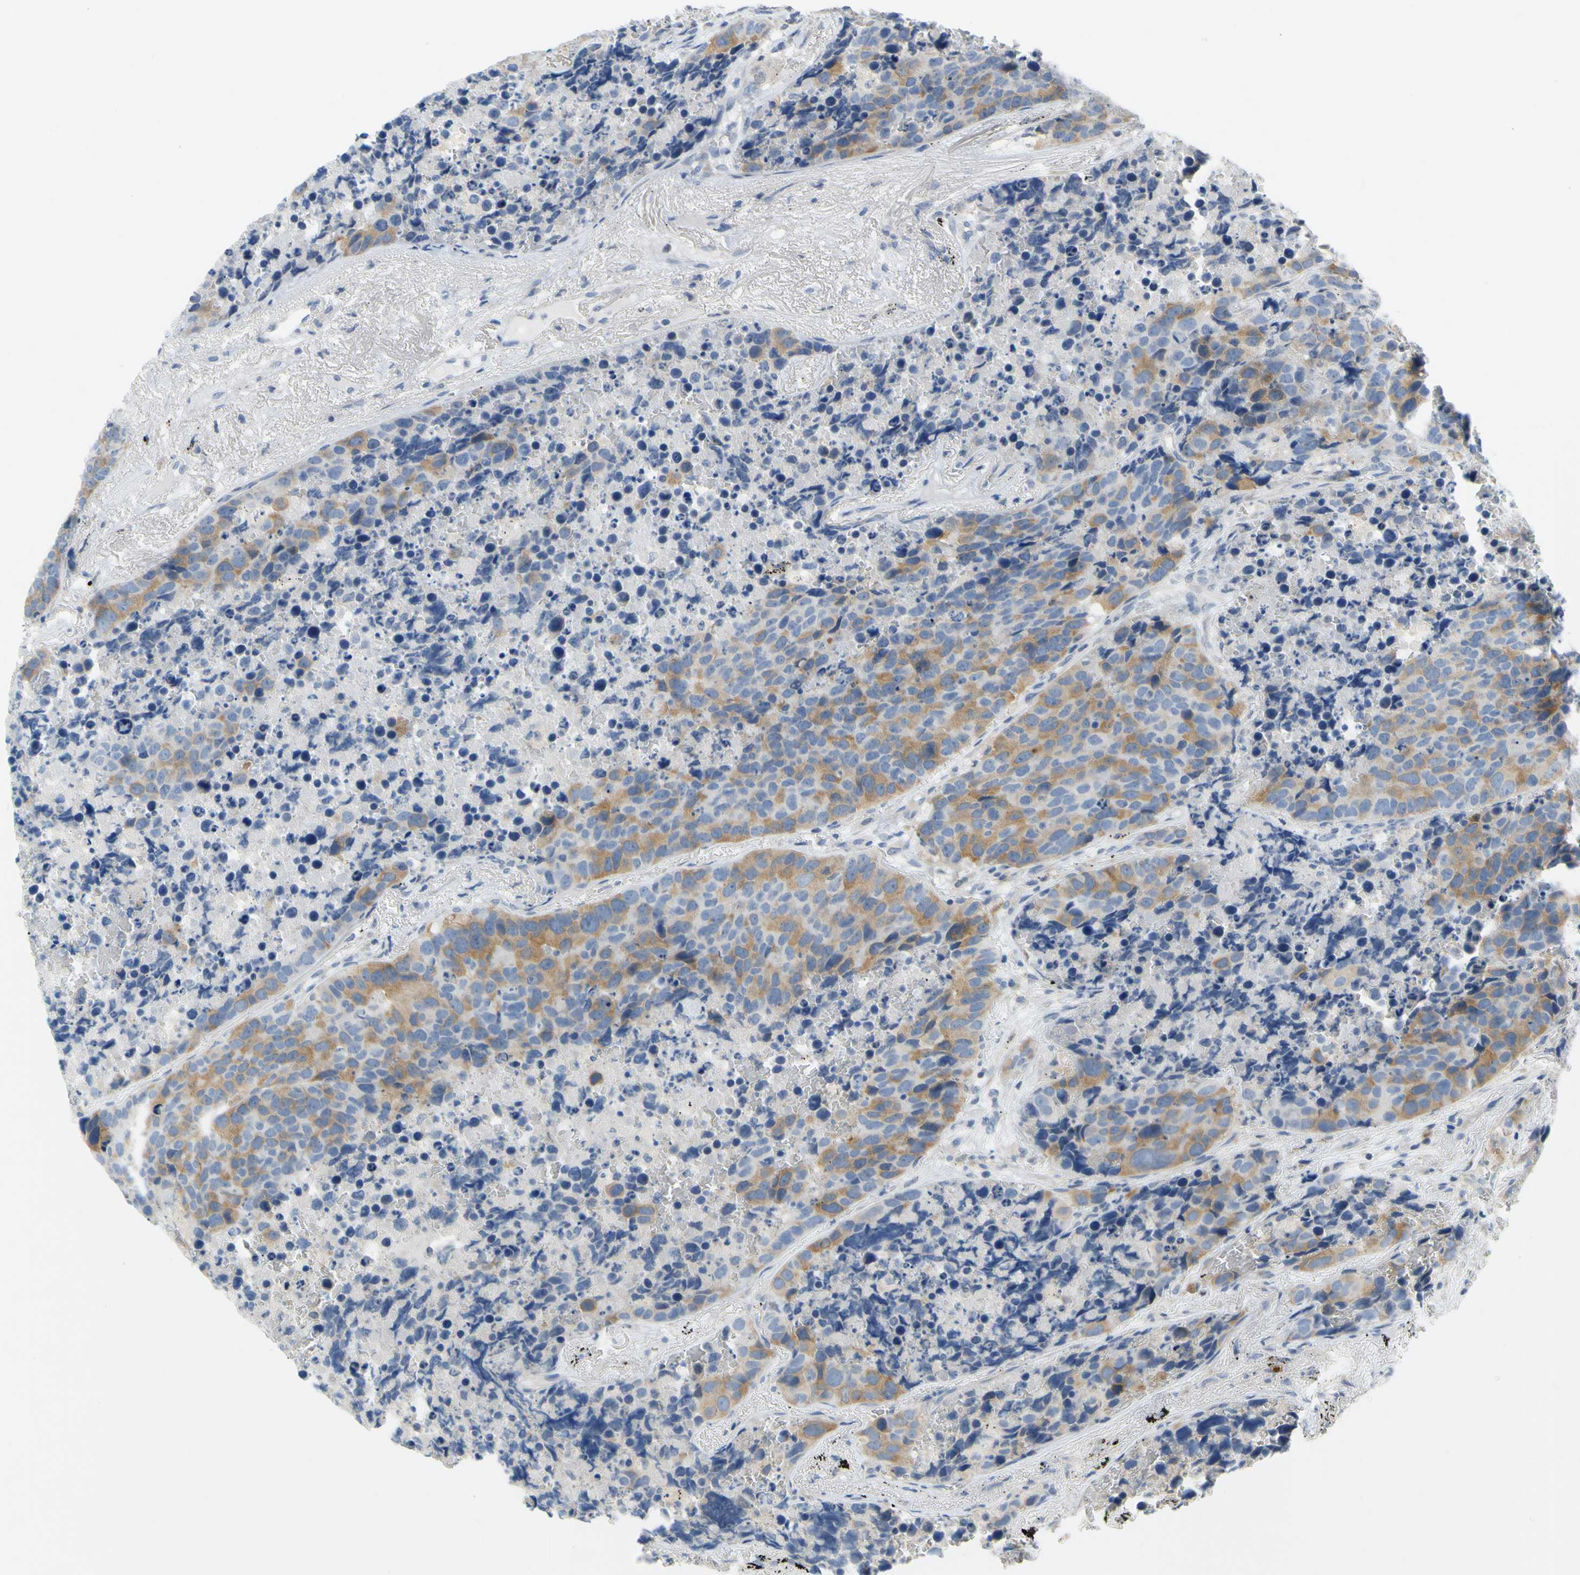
{"staining": {"intensity": "moderate", "quantity": "<25%", "location": "cytoplasmic/membranous"}, "tissue": "carcinoid", "cell_type": "Tumor cells", "image_type": "cancer", "snomed": [{"axis": "morphology", "description": "Carcinoid, malignant, NOS"}, {"axis": "topography", "description": "Lung"}], "caption": "IHC of carcinoid demonstrates low levels of moderate cytoplasmic/membranous staining in about <25% of tumor cells.", "gene": "CCNB2", "patient": {"sex": "male", "age": 60}}